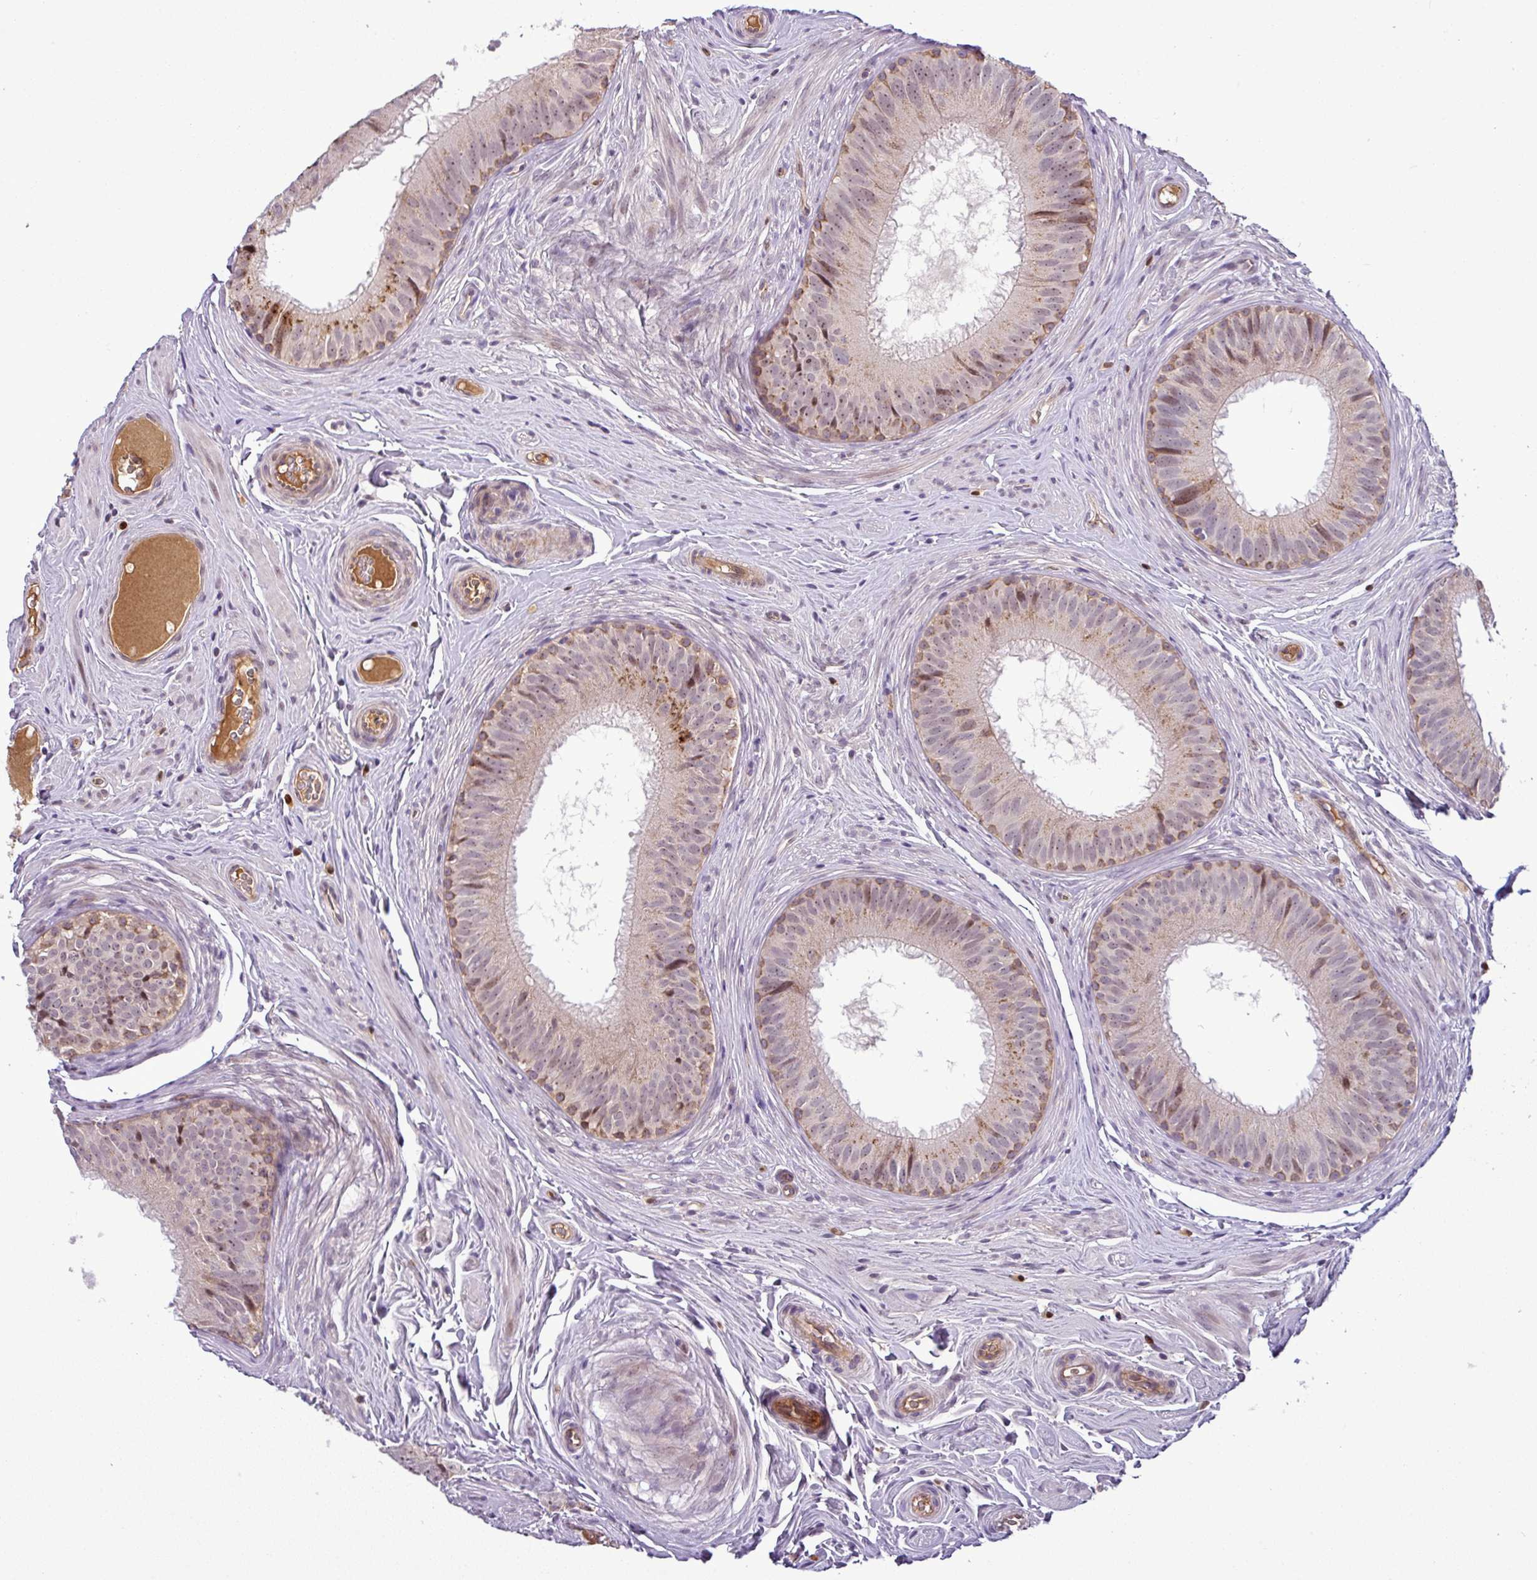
{"staining": {"intensity": "moderate", "quantity": "<25%", "location": "cytoplasmic/membranous,nuclear"}, "tissue": "epididymis", "cell_type": "Glandular cells", "image_type": "normal", "snomed": [{"axis": "morphology", "description": "Normal tissue, NOS"}, {"axis": "topography", "description": "Epididymis, spermatic cord, NOS"}], "caption": "Immunohistochemistry (IHC) micrograph of benign epididymis: human epididymis stained using immunohistochemistry (IHC) exhibits low levels of moderate protein expression localized specifically in the cytoplasmic/membranous,nuclear of glandular cells, appearing as a cytoplasmic/membranous,nuclear brown color.", "gene": "PCDH1", "patient": {"sex": "male", "age": 25}}